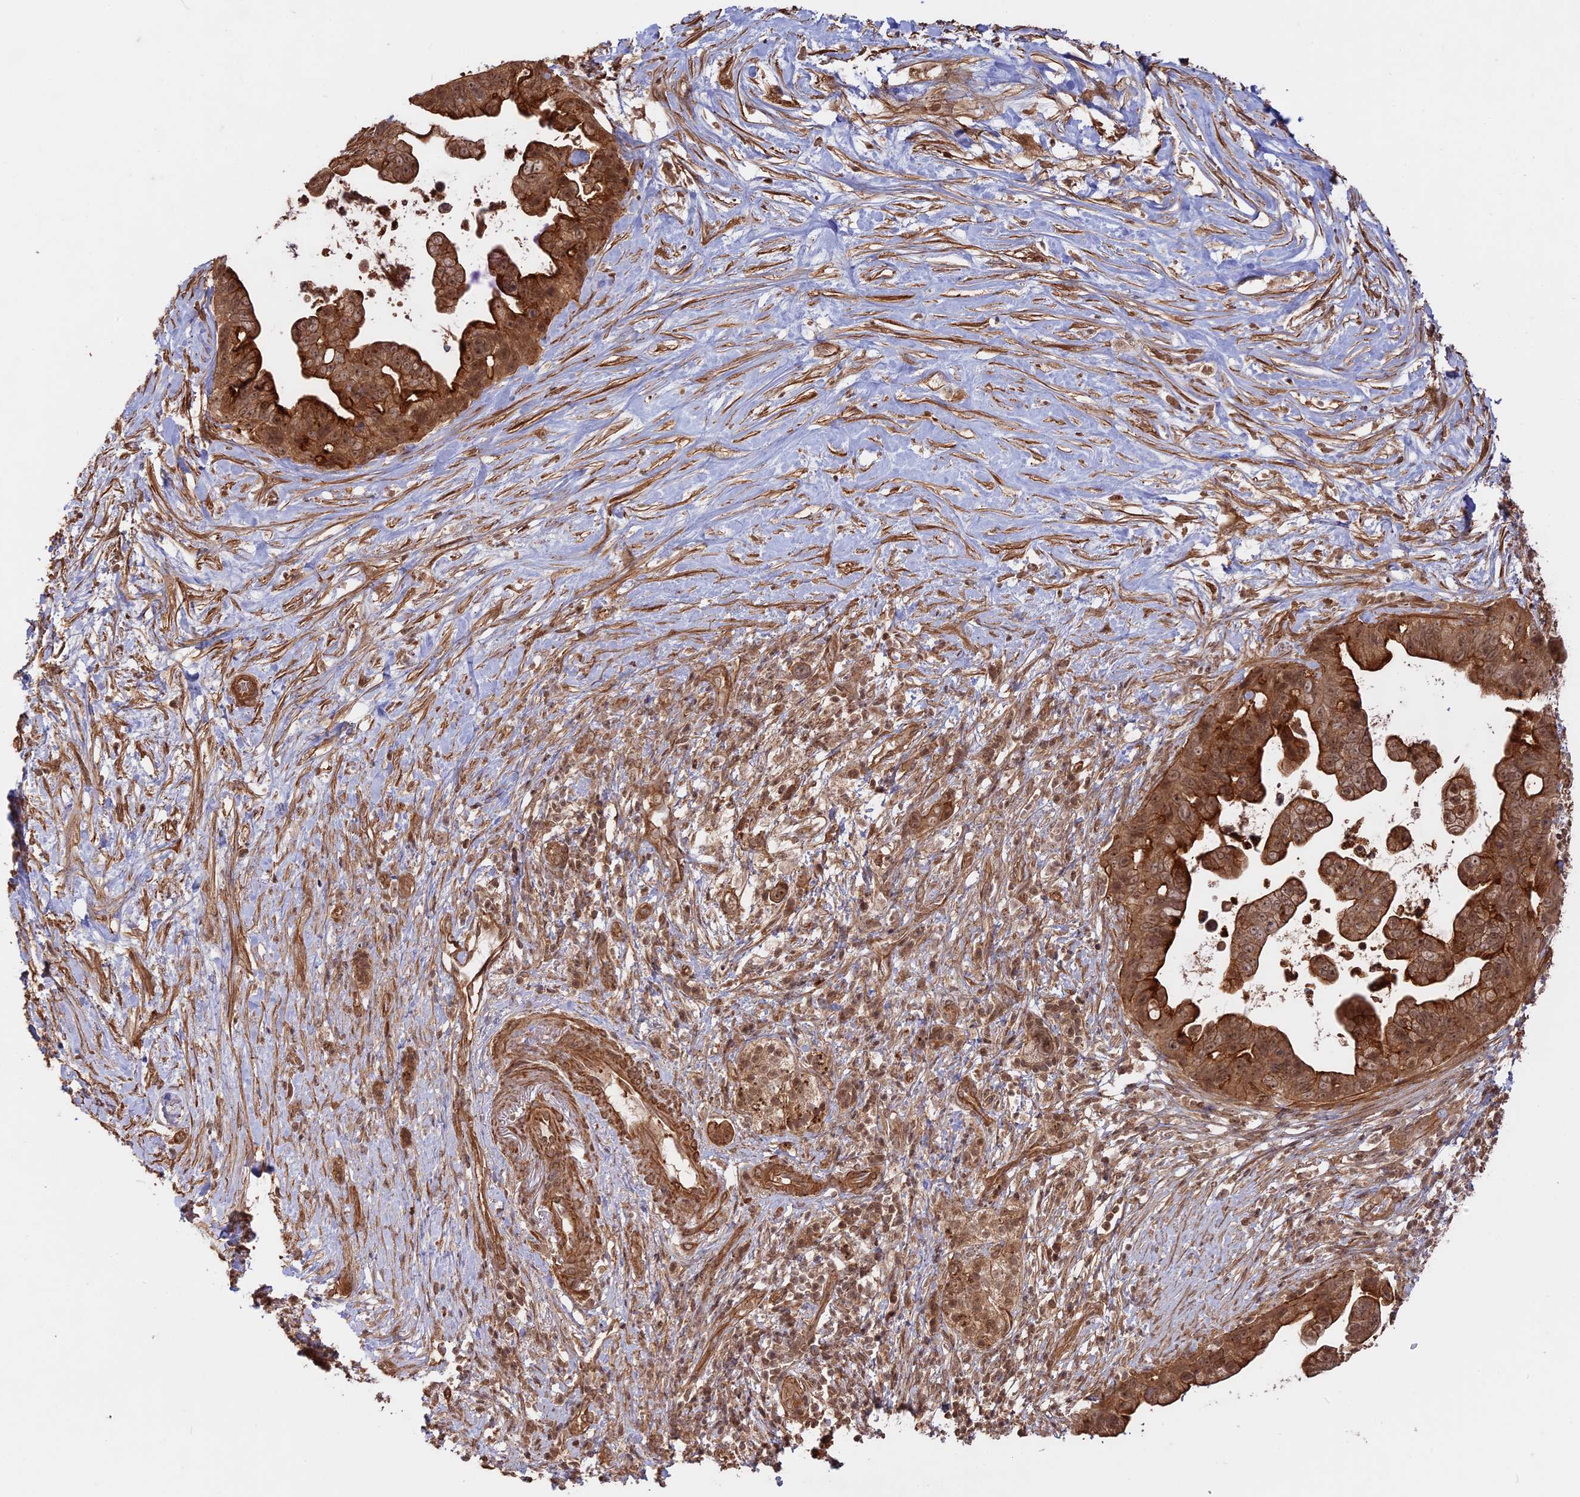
{"staining": {"intensity": "moderate", "quantity": ">75%", "location": "cytoplasmic/membranous,nuclear"}, "tissue": "pancreatic cancer", "cell_type": "Tumor cells", "image_type": "cancer", "snomed": [{"axis": "morphology", "description": "Adenocarcinoma, NOS"}, {"axis": "topography", "description": "Pancreas"}], "caption": "Brown immunohistochemical staining in human pancreatic cancer (adenocarcinoma) displays moderate cytoplasmic/membranous and nuclear expression in about >75% of tumor cells.", "gene": "CCDC174", "patient": {"sex": "female", "age": 83}}